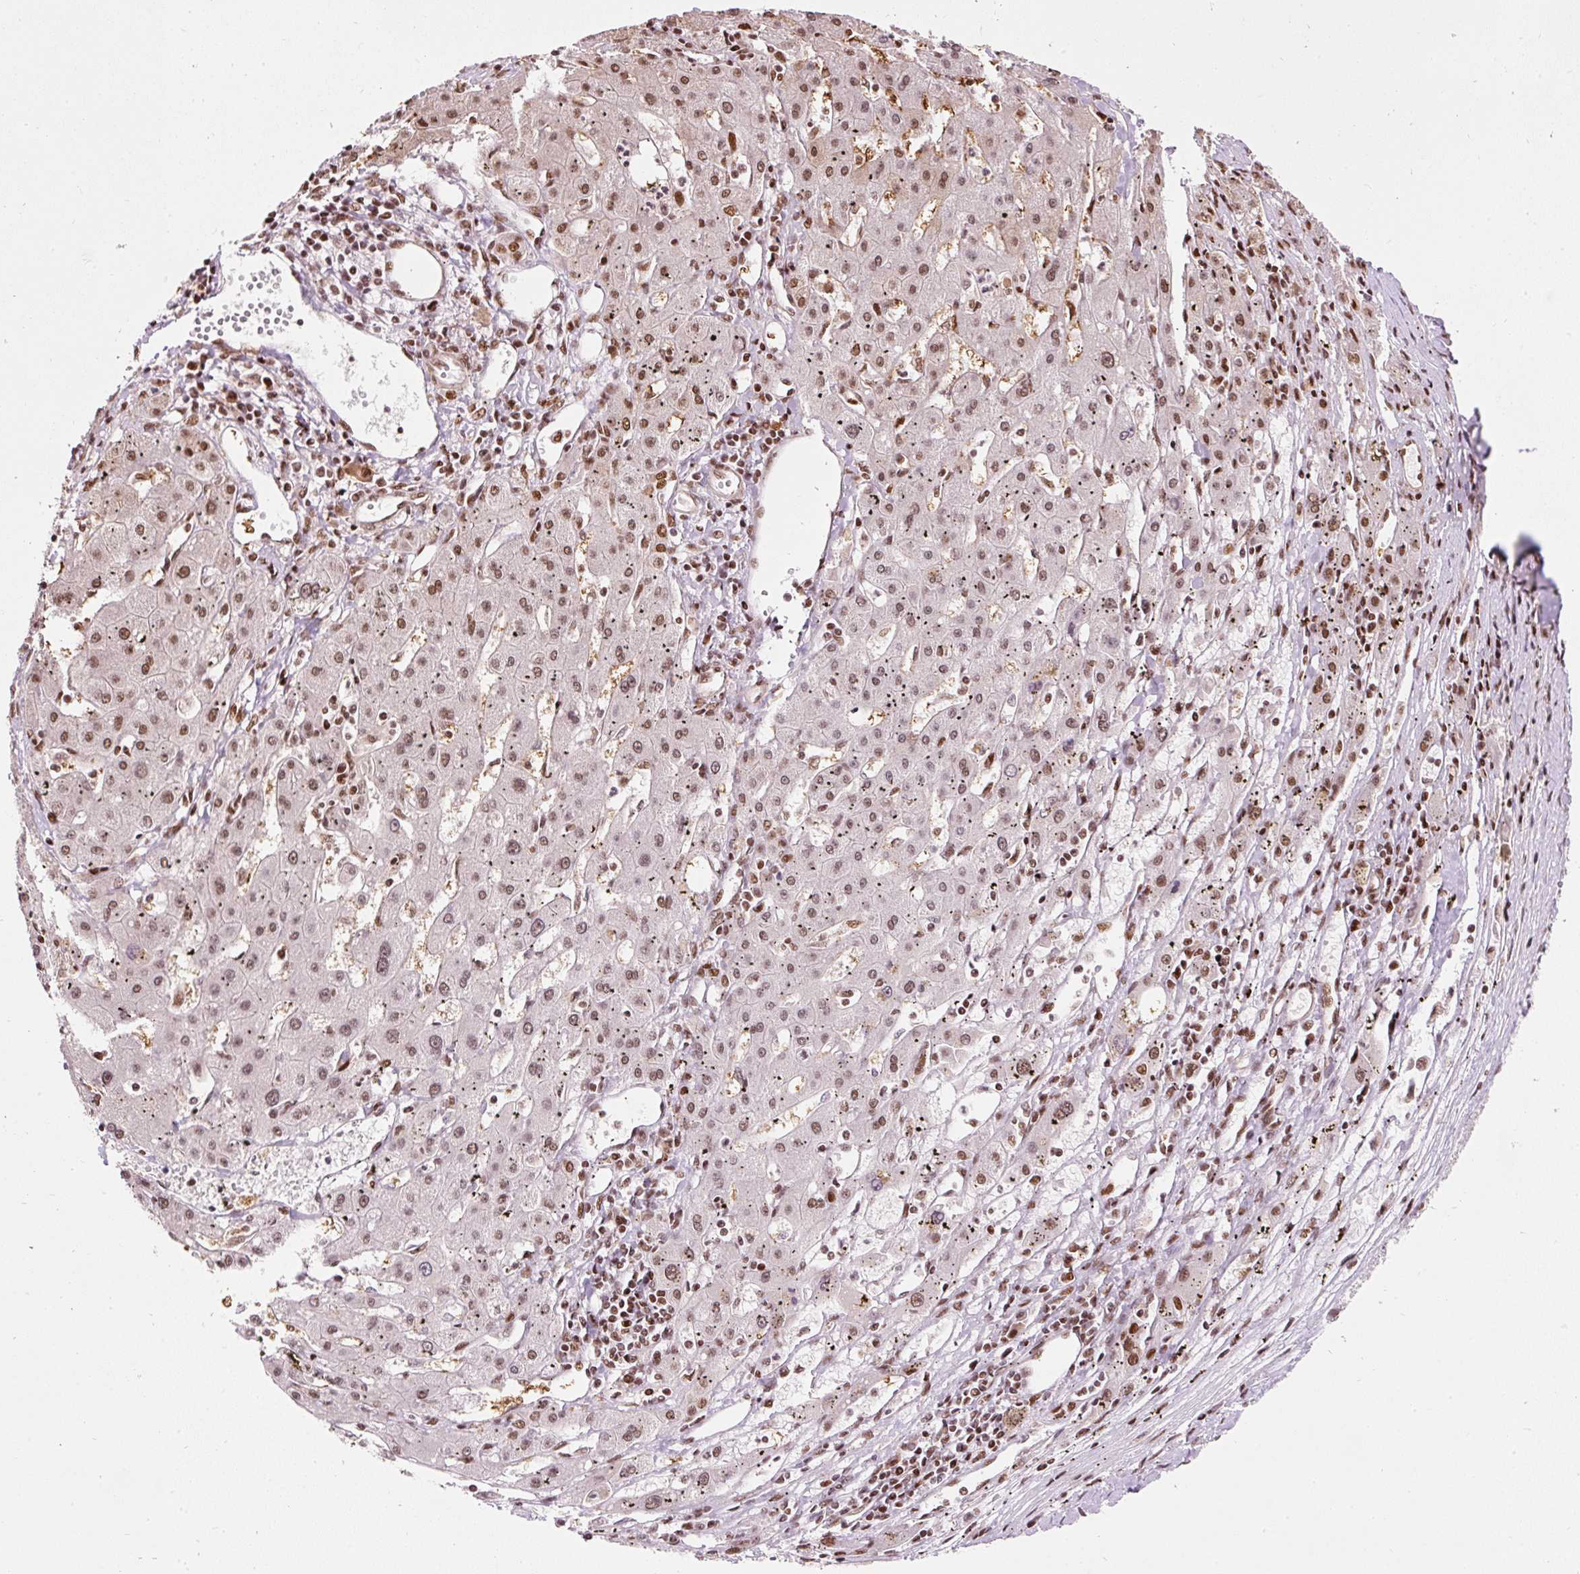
{"staining": {"intensity": "moderate", "quantity": ">75%", "location": "nuclear"}, "tissue": "liver cancer", "cell_type": "Tumor cells", "image_type": "cancer", "snomed": [{"axis": "morphology", "description": "Carcinoma, Hepatocellular, NOS"}, {"axis": "topography", "description": "Liver"}], "caption": "Human liver hepatocellular carcinoma stained with a brown dye demonstrates moderate nuclear positive positivity in approximately >75% of tumor cells.", "gene": "HNRNPC", "patient": {"sex": "male", "age": 72}}